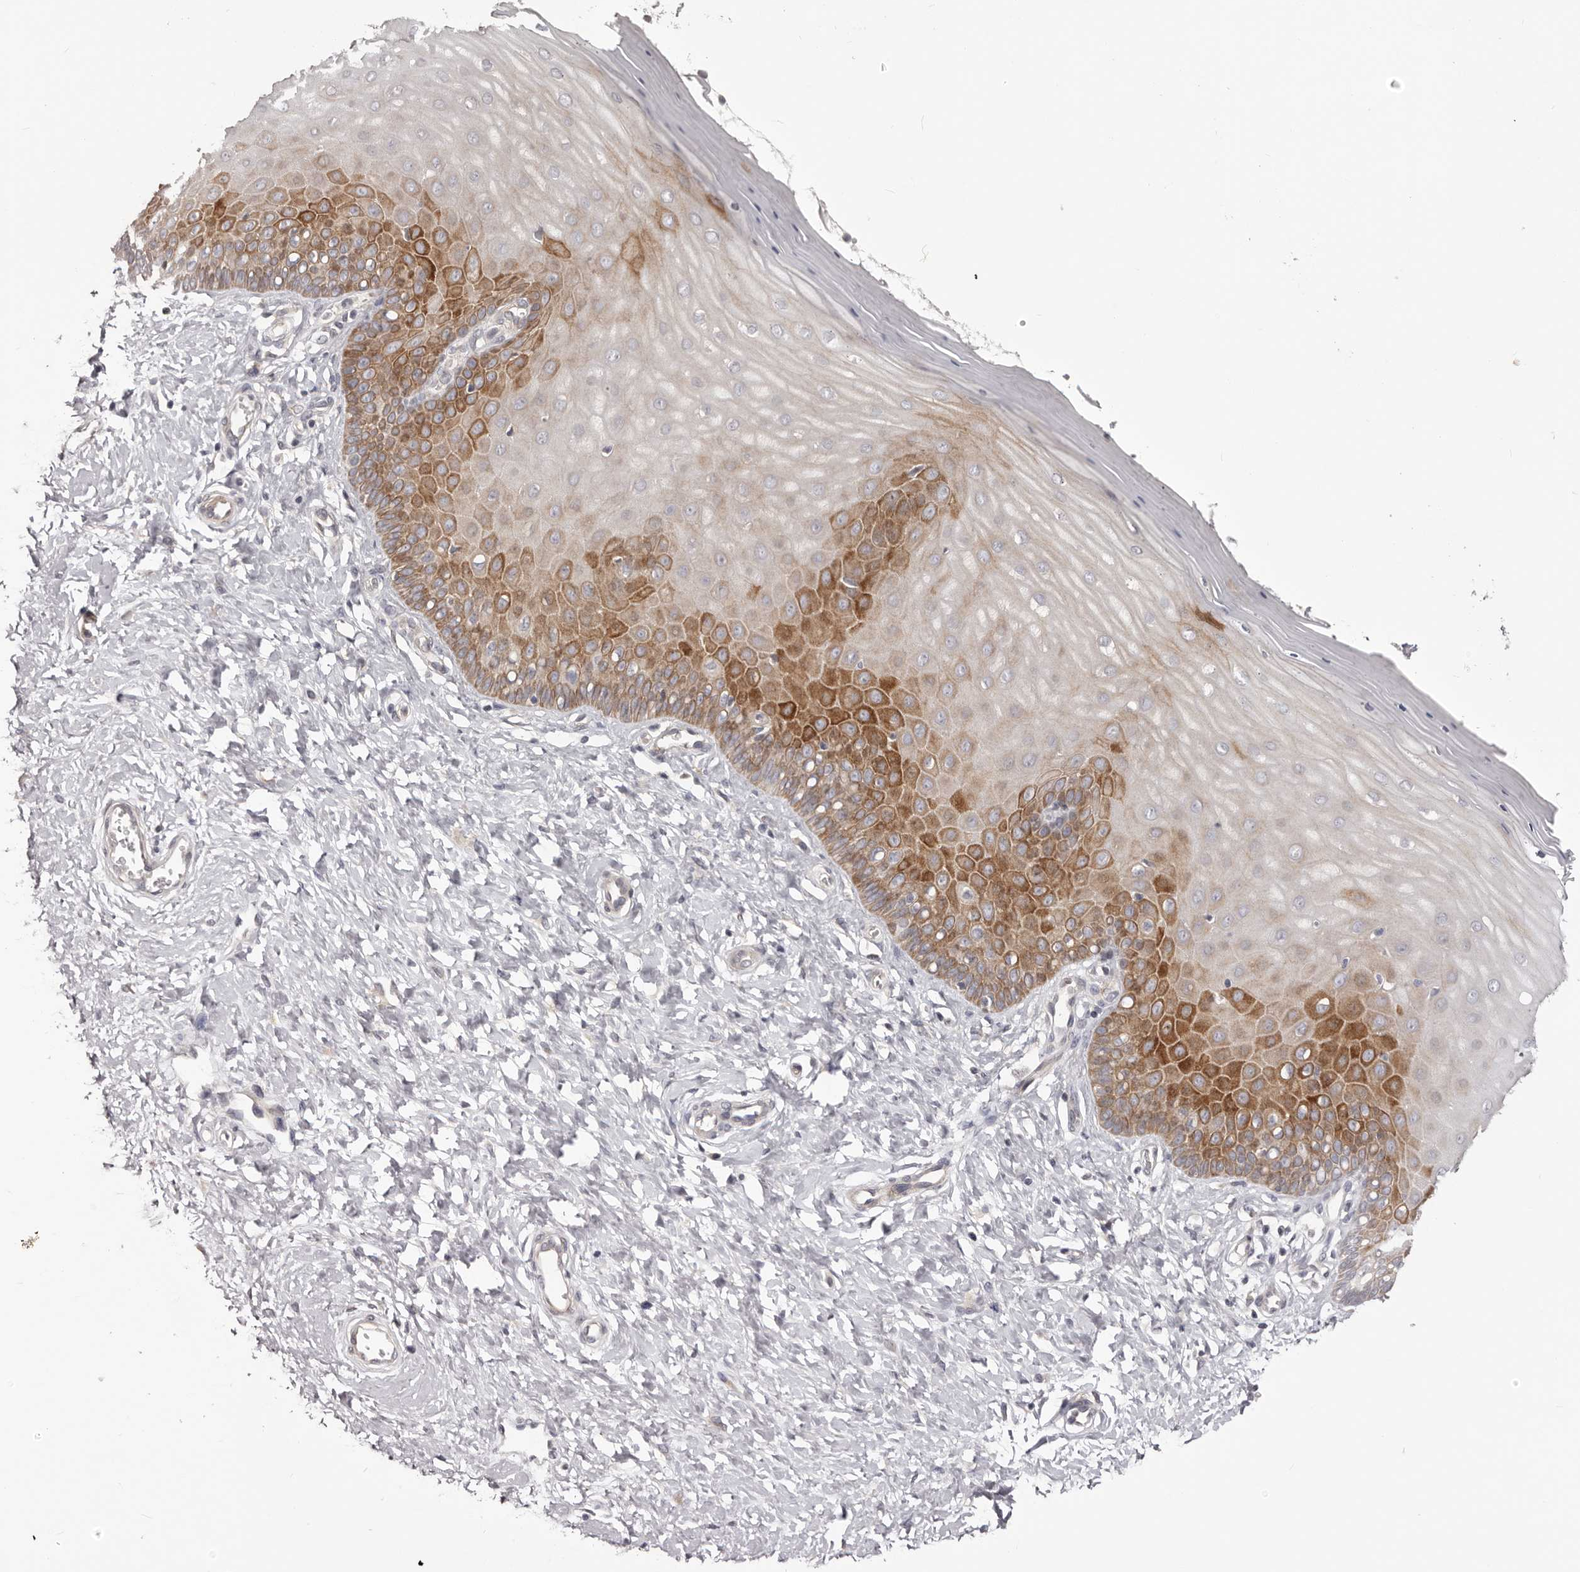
{"staining": {"intensity": "weak", "quantity": "25%-75%", "location": "cytoplasmic/membranous"}, "tissue": "cervix", "cell_type": "Glandular cells", "image_type": "normal", "snomed": [{"axis": "morphology", "description": "Normal tissue, NOS"}, {"axis": "topography", "description": "Cervix"}], "caption": "Immunohistochemistry (IHC) (DAB (3,3'-diaminobenzidine)) staining of normal cervix displays weak cytoplasmic/membranous protein positivity in about 25%-75% of glandular cells.", "gene": "KCNJ8", "patient": {"sex": "female", "age": 55}}